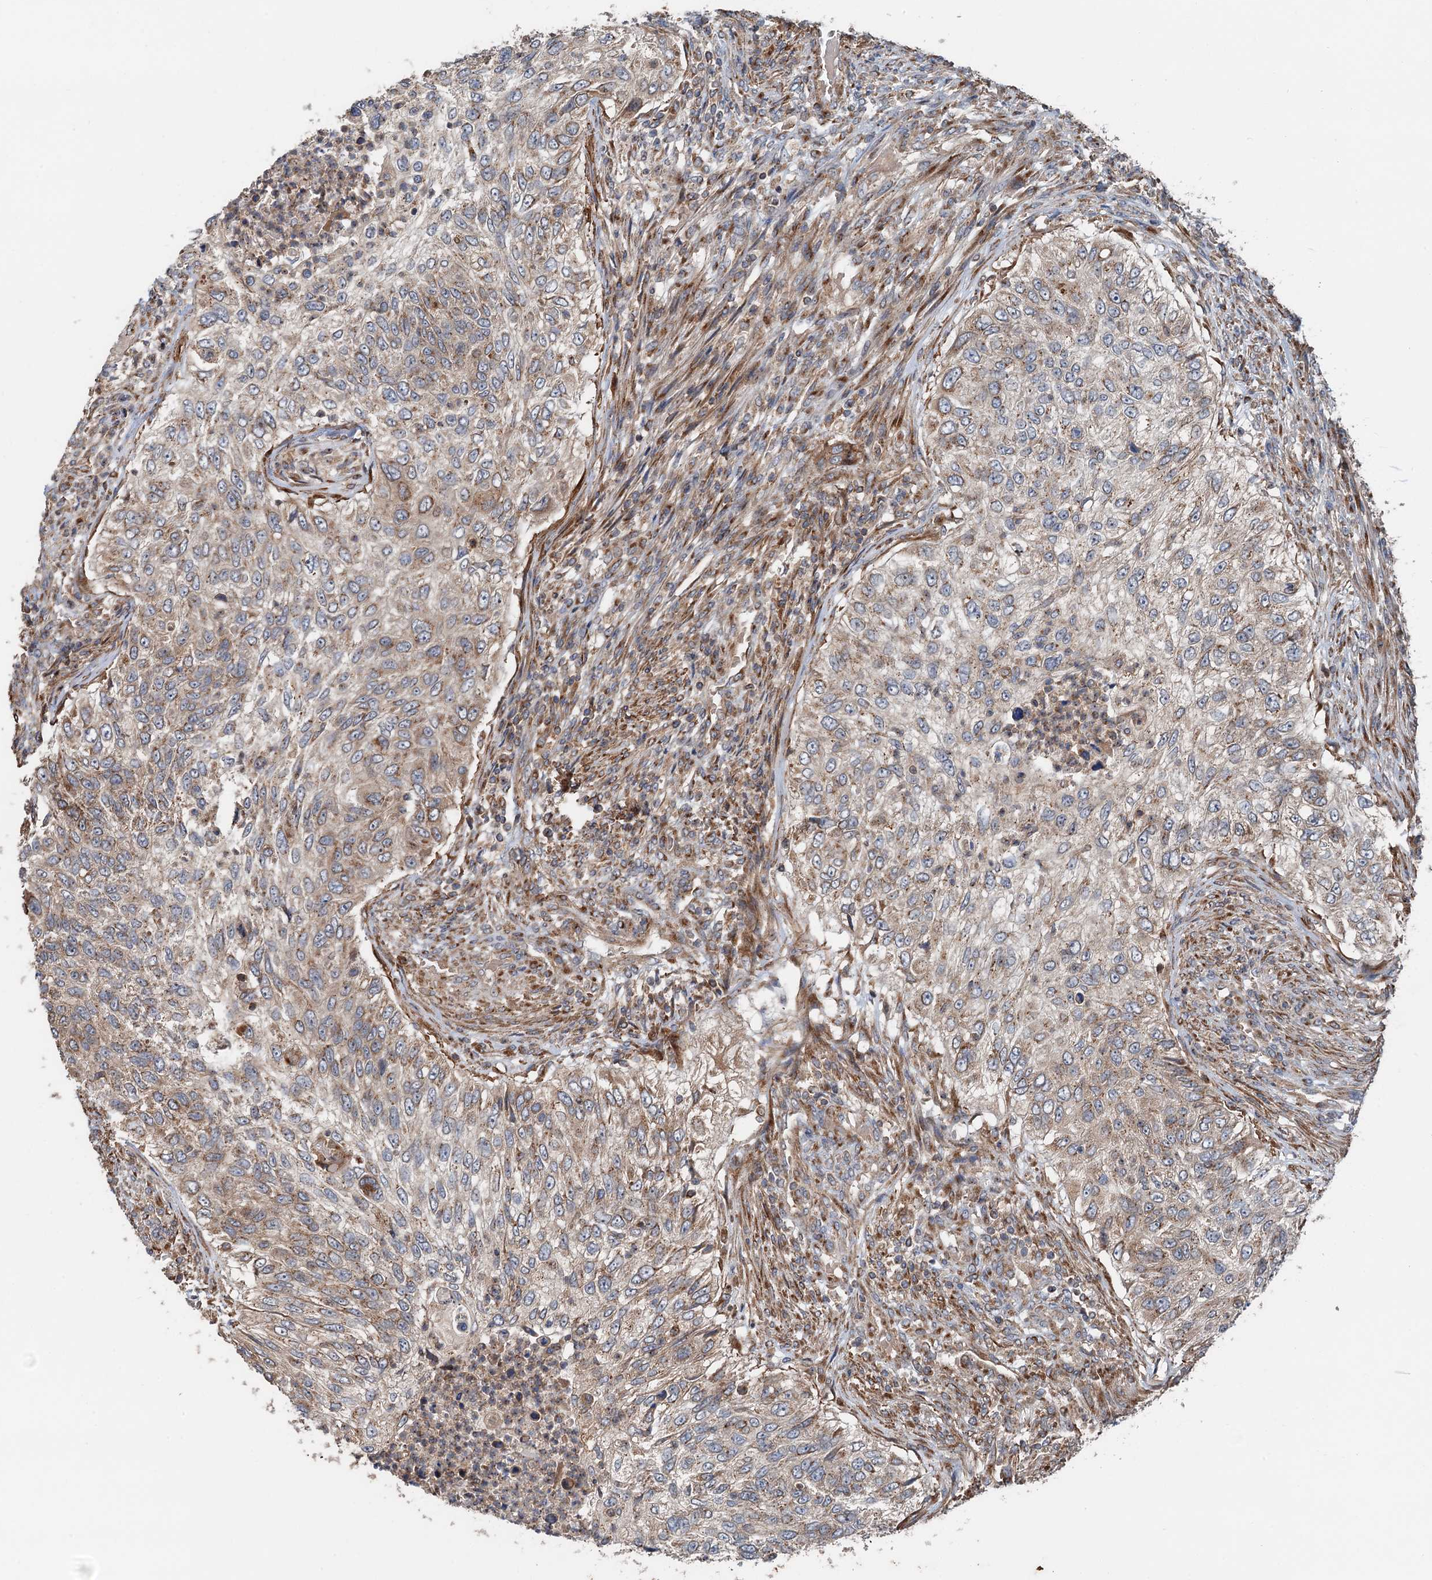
{"staining": {"intensity": "weak", "quantity": ">75%", "location": "cytoplasmic/membranous"}, "tissue": "urothelial cancer", "cell_type": "Tumor cells", "image_type": "cancer", "snomed": [{"axis": "morphology", "description": "Urothelial carcinoma, High grade"}, {"axis": "topography", "description": "Urinary bladder"}], "caption": "A high-resolution image shows immunohistochemistry staining of urothelial cancer, which exhibits weak cytoplasmic/membranous staining in about >75% of tumor cells. (DAB = brown stain, brightfield microscopy at high magnification).", "gene": "ANKRD26", "patient": {"sex": "female", "age": 60}}